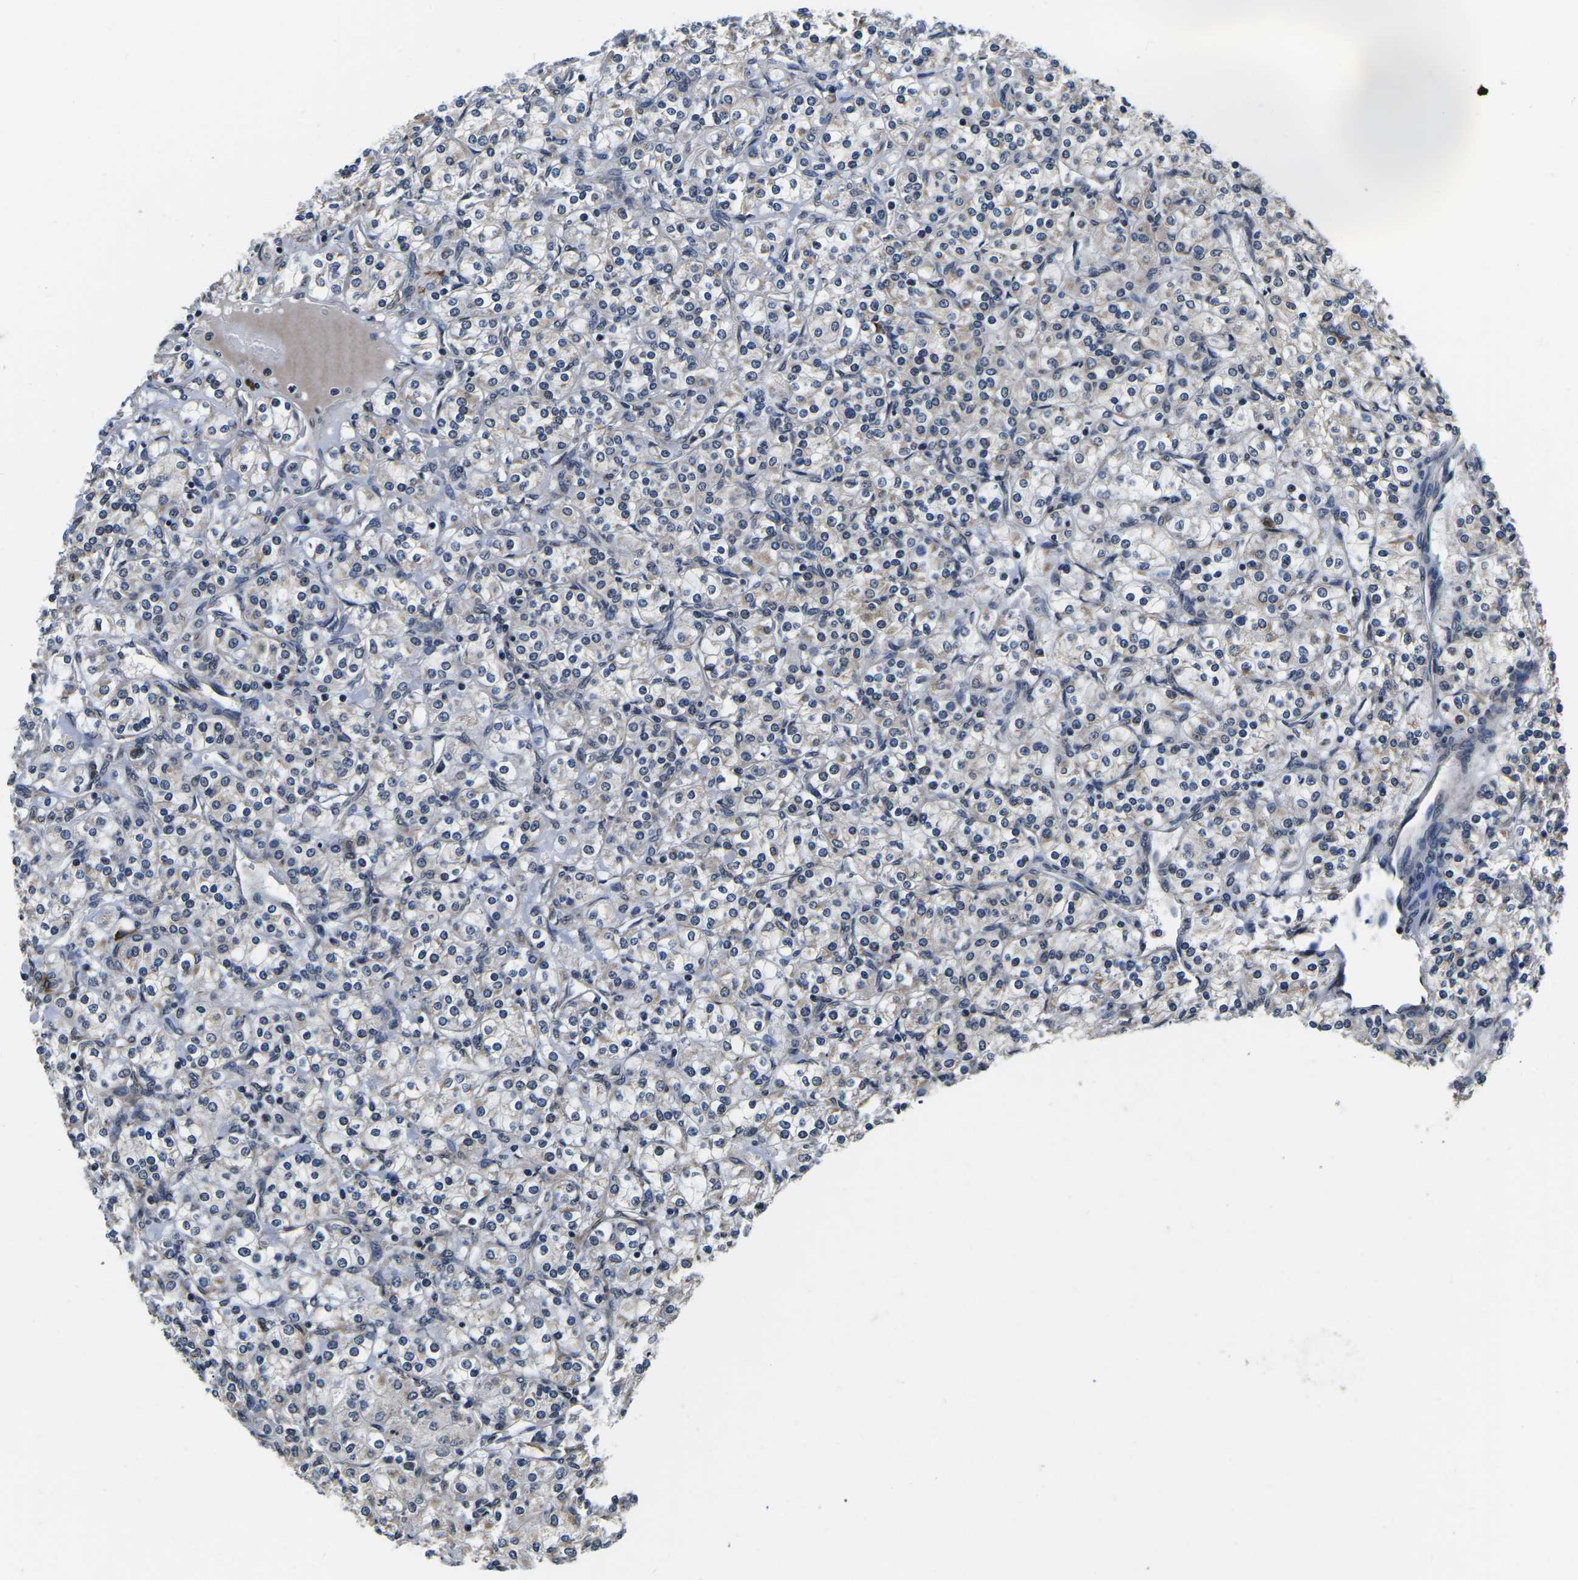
{"staining": {"intensity": "weak", "quantity": "<25%", "location": "cytoplasmic/membranous,nuclear"}, "tissue": "renal cancer", "cell_type": "Tumor cells", "image_type": "cancer", "snomed": [{"axis": "morphology", "description": "Adenocarcinoma, NOS"}, {"axis": "topography", "description": "Kidney"}], "caption": "Adenocarcinoma (renal) stained for a protein using immunohistochemistry (IHC) exhibits no positivity tumor cells.", "gene": "CCNE1", "patient": {"sex": "male", "age": 77}}